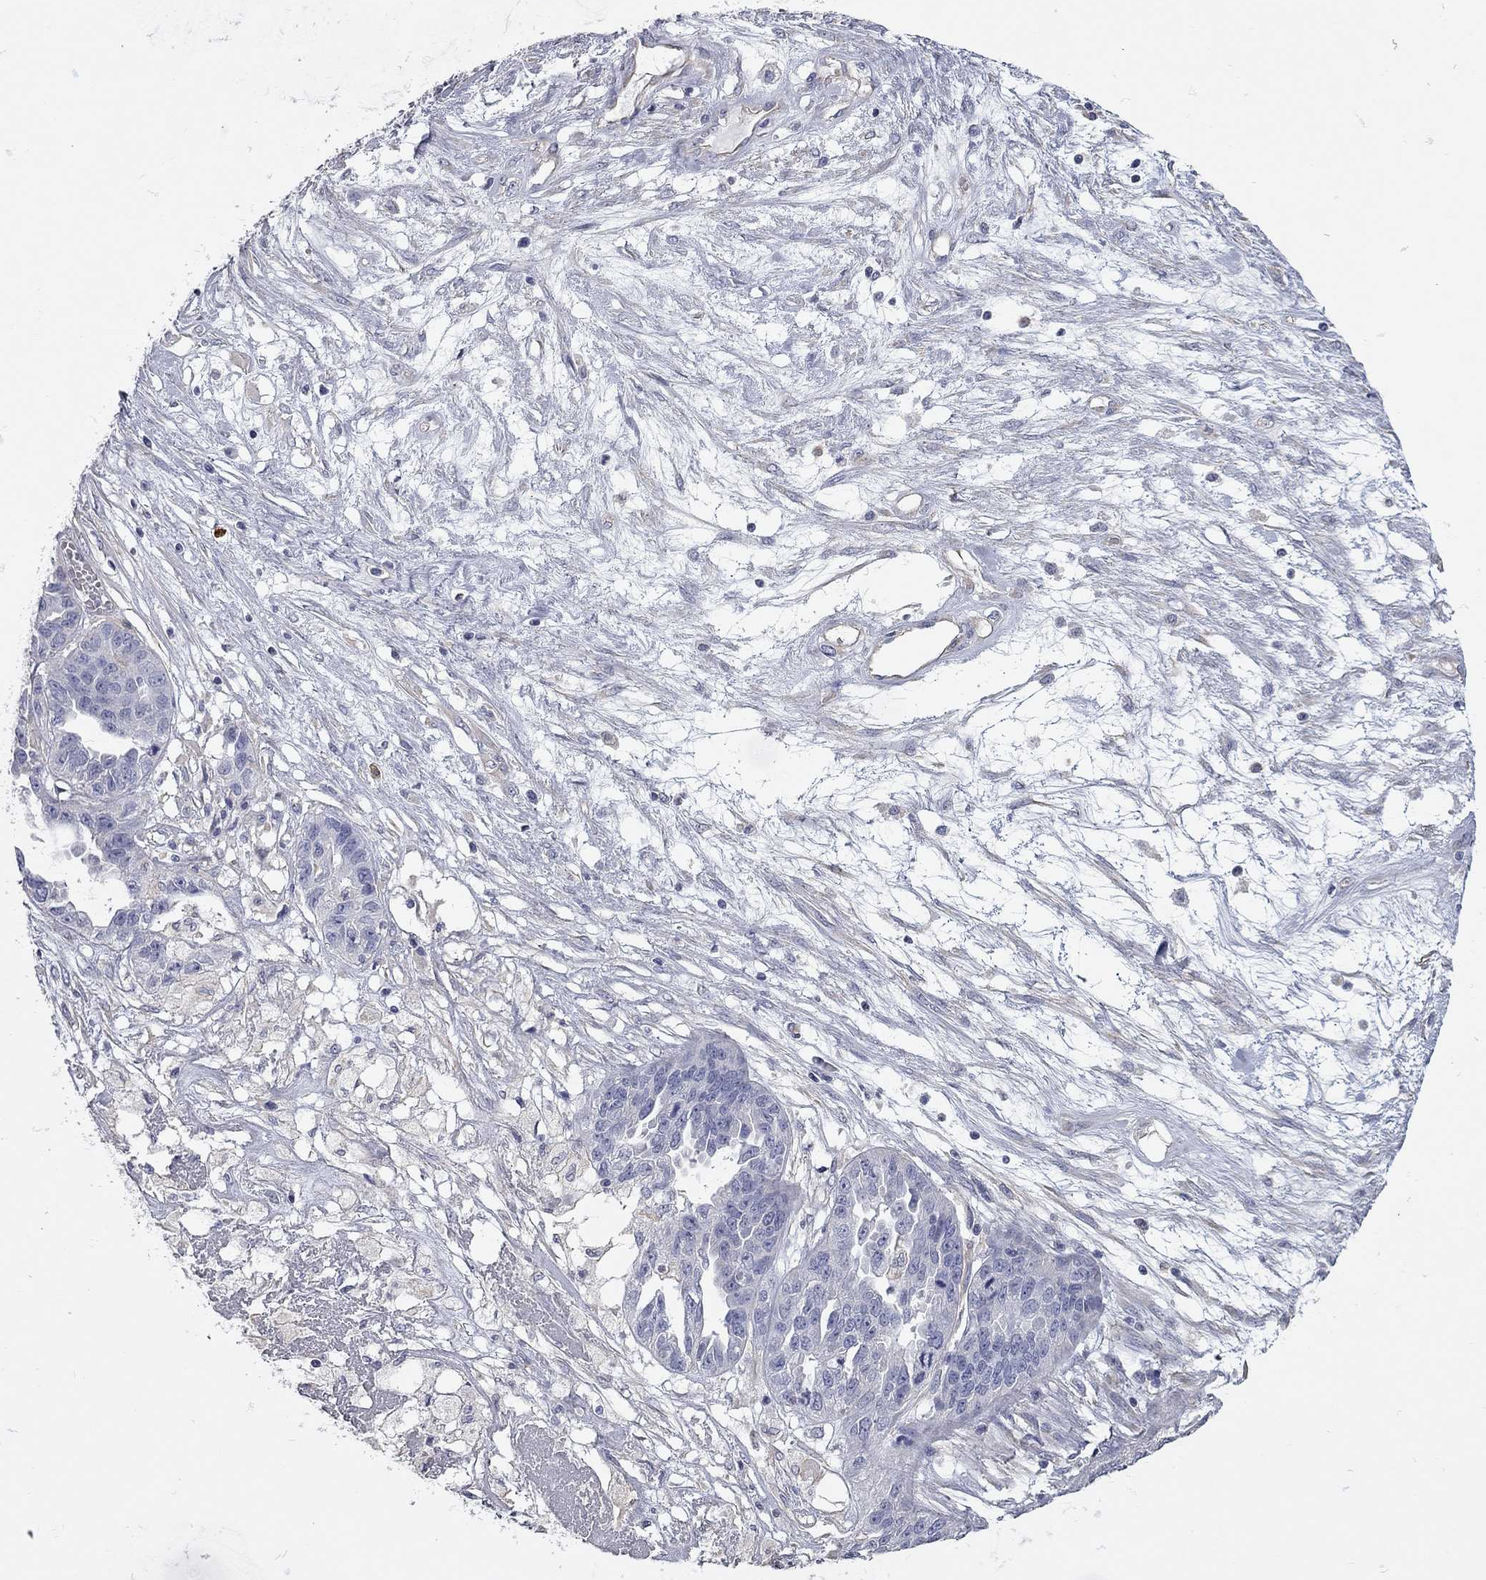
{"staining": {"intensity": "negative", "quantity": "none", "location": "none"}, "tissue": "ovarian cancer", "cell_type": "Tumor cells", "image_type": "cancer", "snomed": [{"axis": "morphology", "description": "Cystadenocarcinoma, serous, NOS"}, {"axis": "topography", "description": "Ovary"}], "caption": "Photomicrograph shows no protein positivity in tumor cells of ovarian cancer tissue. Nuclei are stained in blue.", "gene": "C10orf90", "patient": {"sex": "female", "age": 87}}